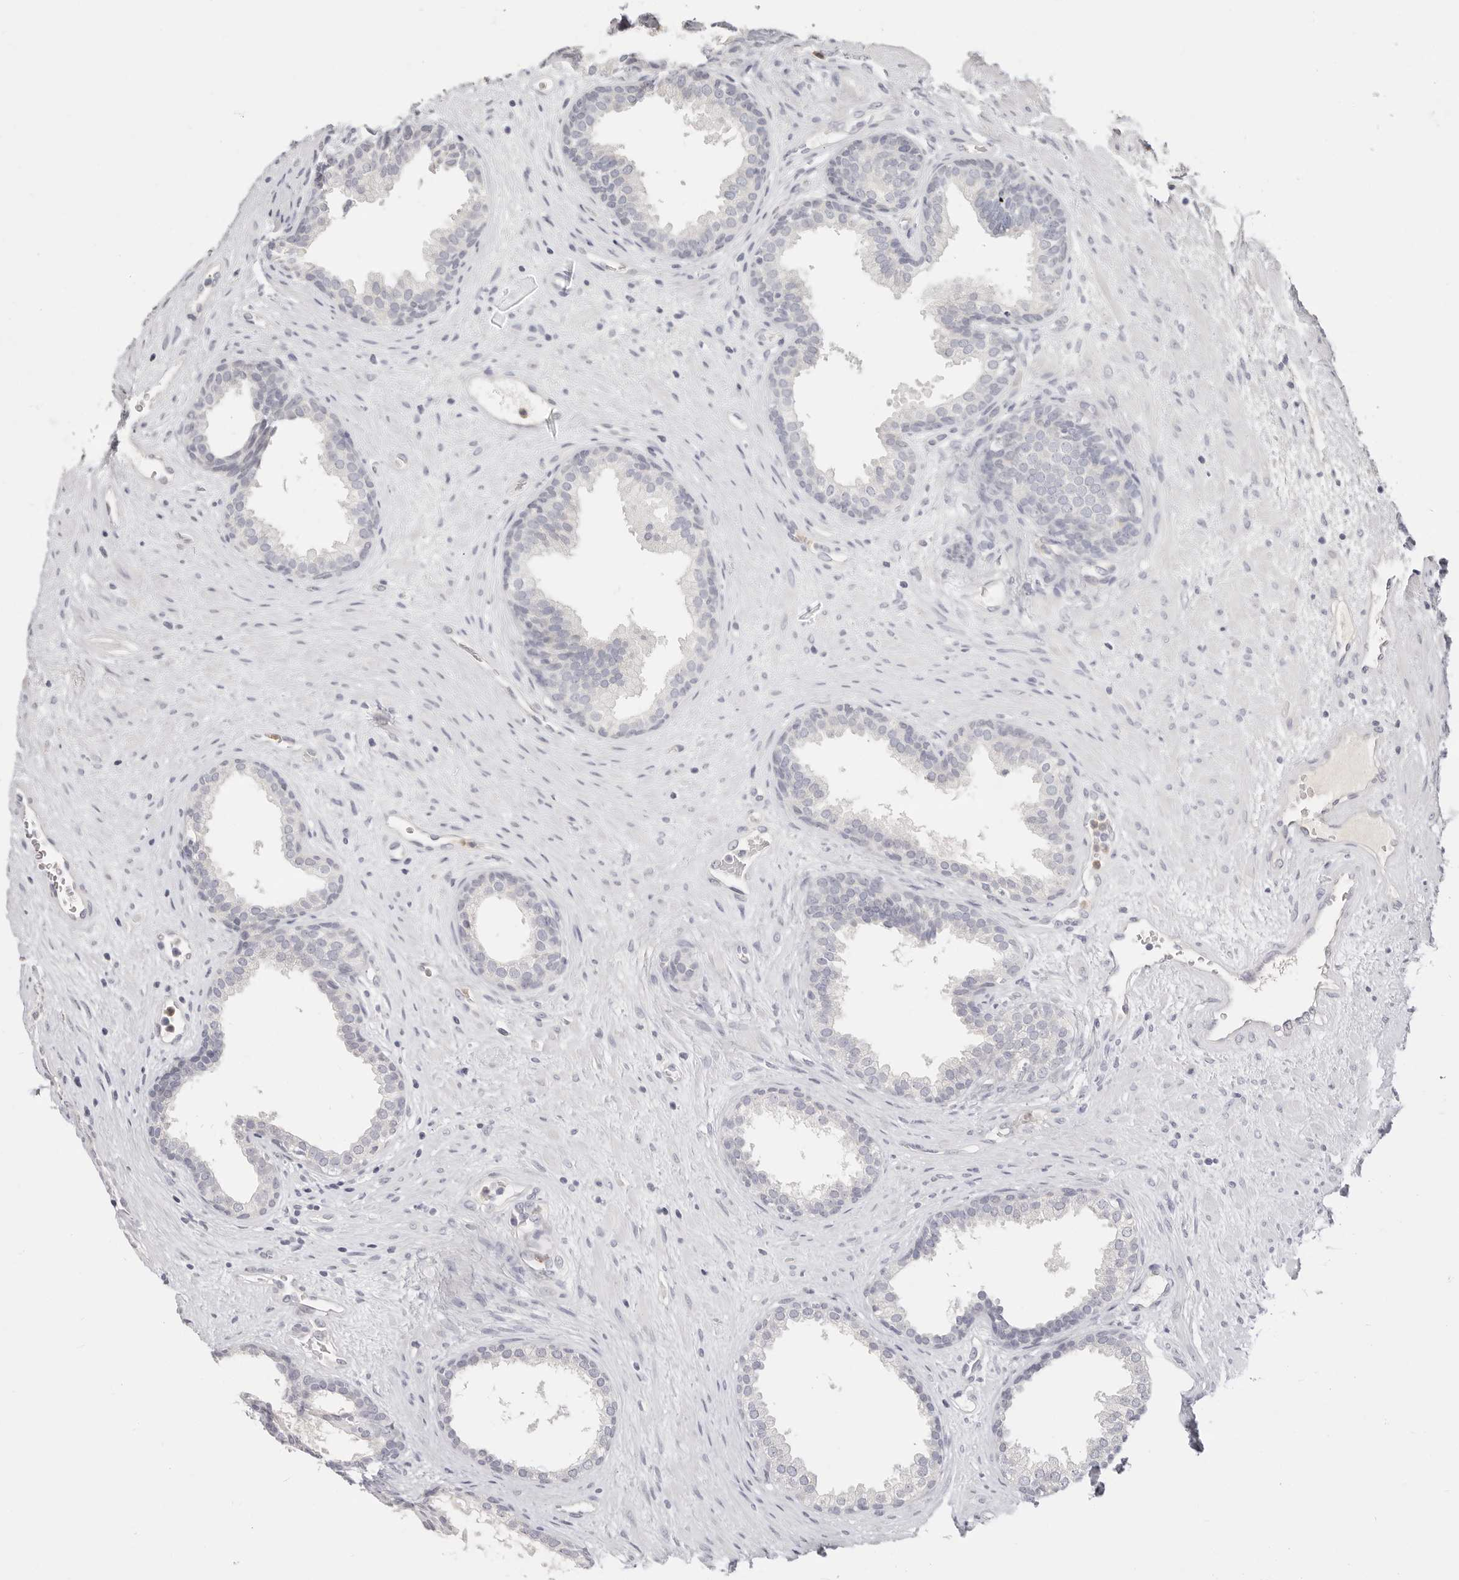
{"staining": {"intensity": "negative", "quantity": "none", "location": "none"}, "tissue": "prostate", "cell_type": "Glandular cells", "image_type": "normal", "snomed": [{"axis": "morphology", "description": "Normal tissue, NOS"}, {"axis": "topography", "description": "Prostate"}], "caption": "An IHC micrograph of benign prostate is shown. There is no staining in glandular cells of prostate.", "gene": "ASCL1", "patient": {"sex": "male", "age": 76}}